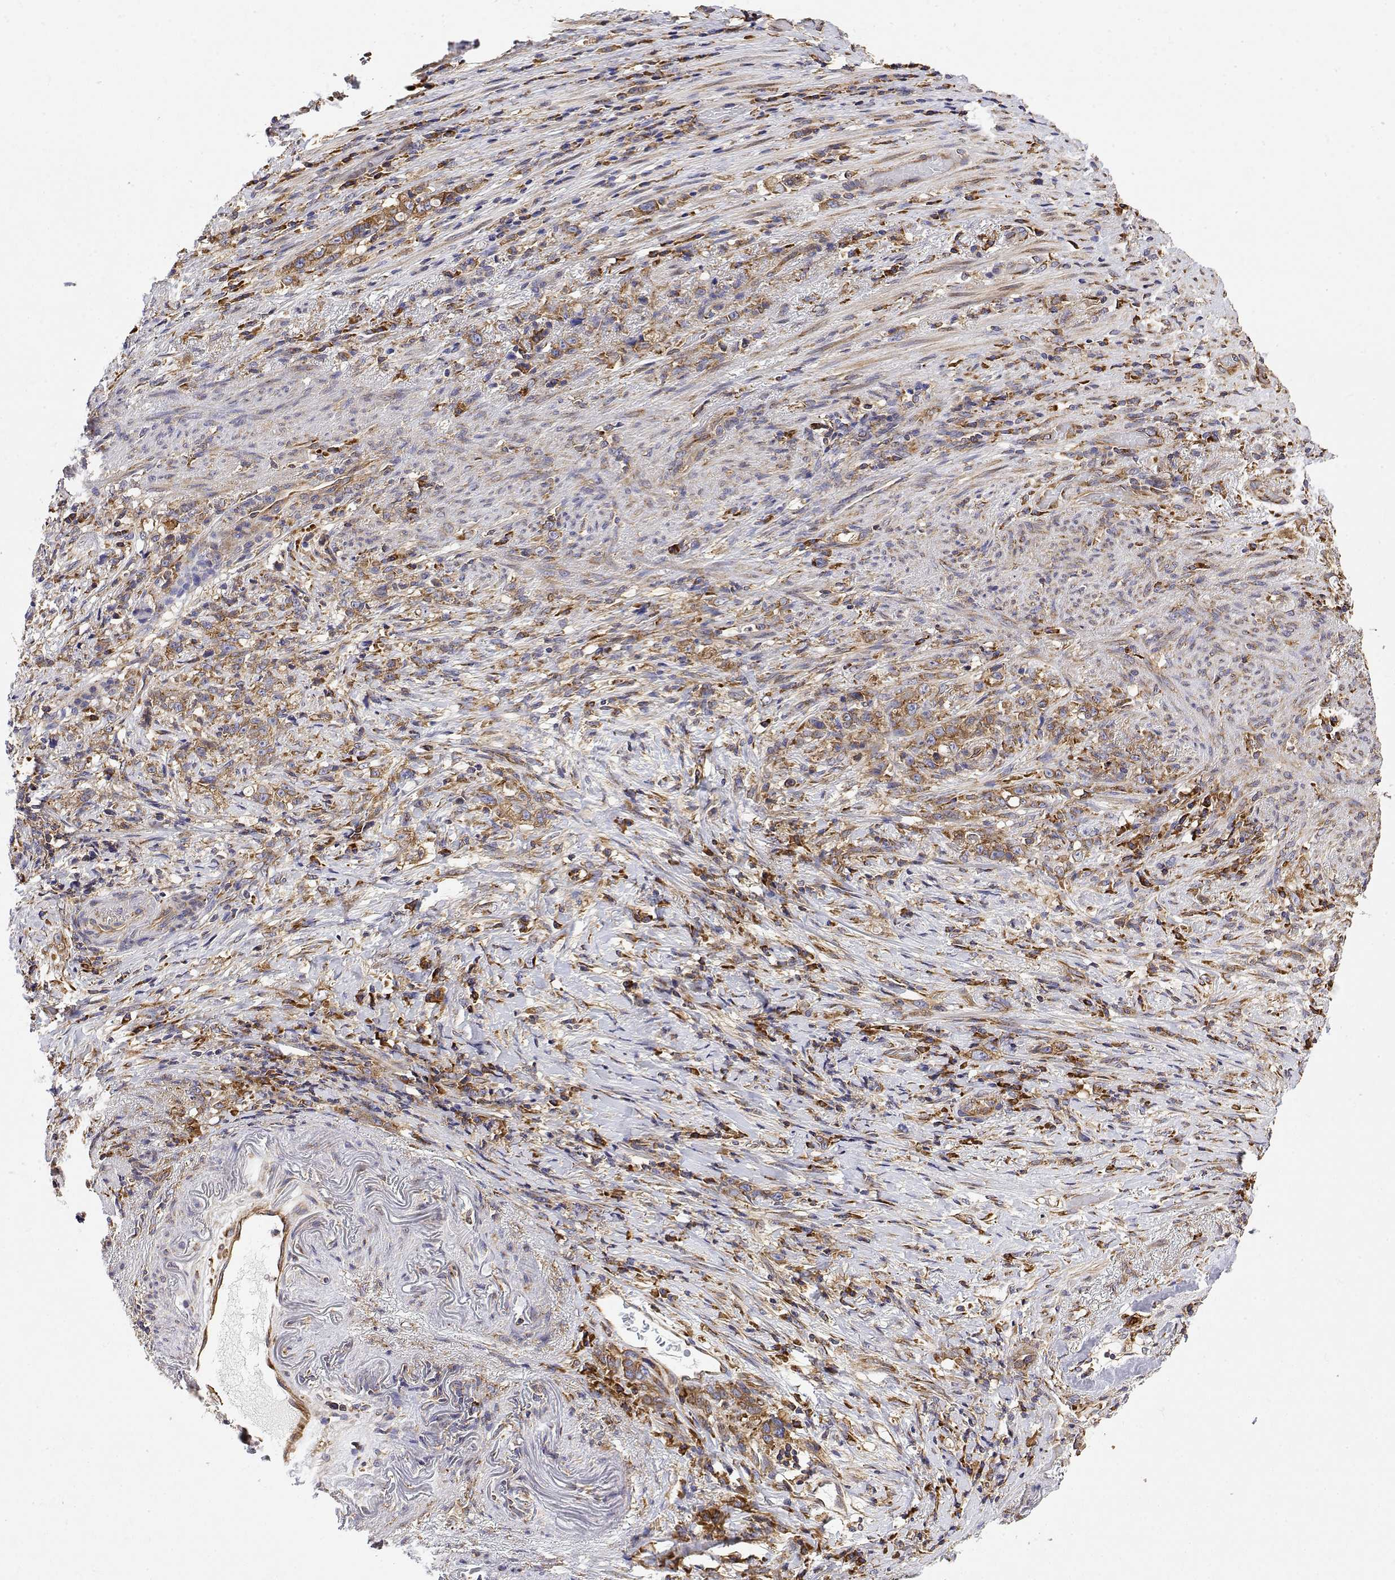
{"staining": {"intensity": "moderate", "quantity": ">75%", "location": "cytoplasmic/membranous"}, "tissue": "stomach cancer", "cell_type": "Tumor cells", "image_type": "cancer", "snomed": [{"axis": "morphology", "description": "Adenocarcinoma, NOS"}, {"axis": "topography", "description": "Stomach, lower"}], "caption": "Protein staining of stomach adenocarcinoma tissue shows moderate cytoplasmic/membranous expression in about >75% of tumor cells.", "gene": "EEF1G", "patient": {"sex": "male", "age": 88}}